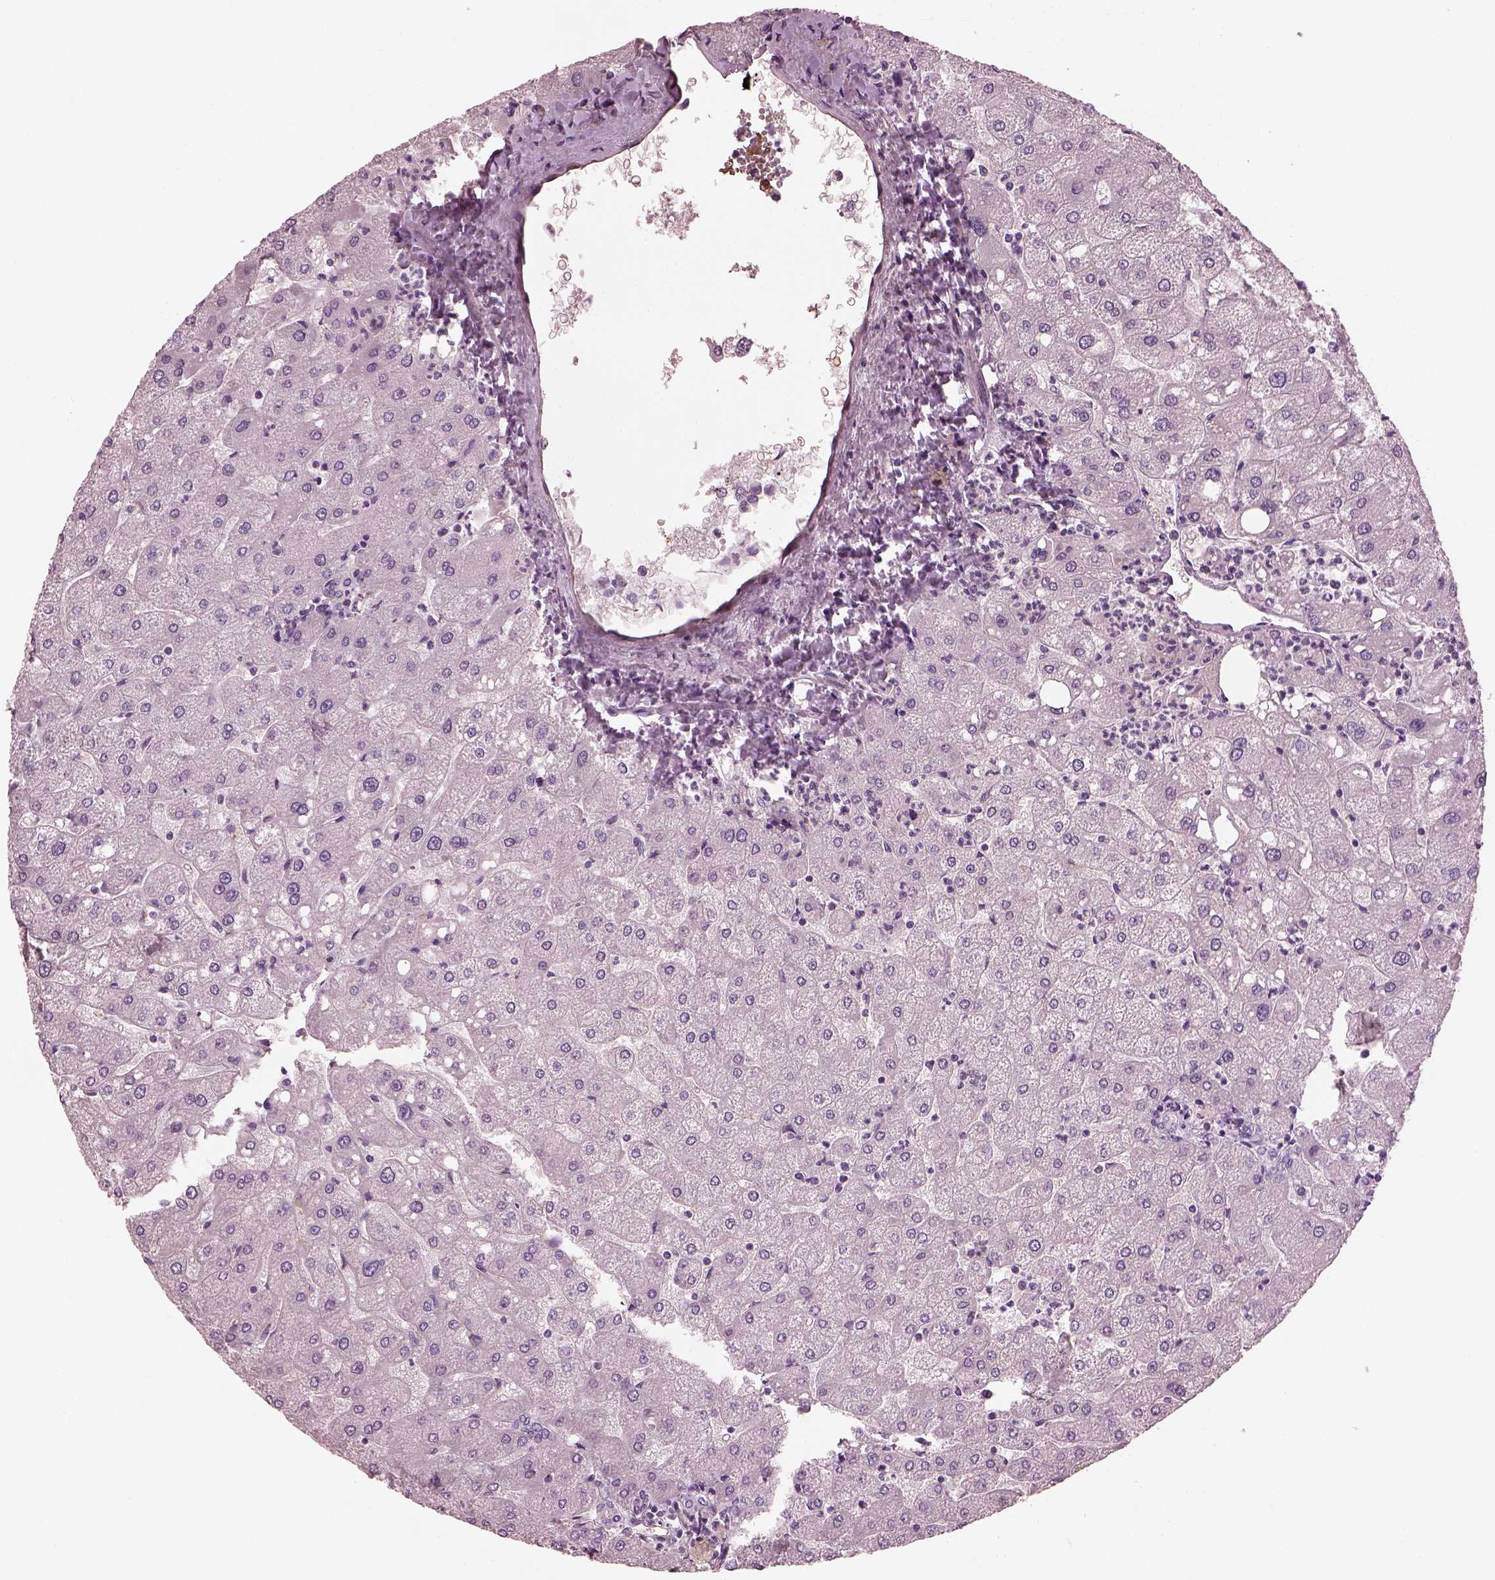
{"staining": {"intensity": "negative", "quantity": "none", "location": "none"}, "tissue": "liver", "cell_type": "Cholangiocytes", "image_type": "normal", "snomed": [{"axis": "morphology", "description": "Normal tissue, NOS"}, {"axis": "topography", "description": "Liver"}], "caption": "High magnification brightfield microscopy of benign liver stained with DAB (brown) and counterstained with hematoxylin (blue): cholangiocytes show no significant expression.", "gene": "EIF4E1B", "patient": {"sex": "male", "age": 67}}